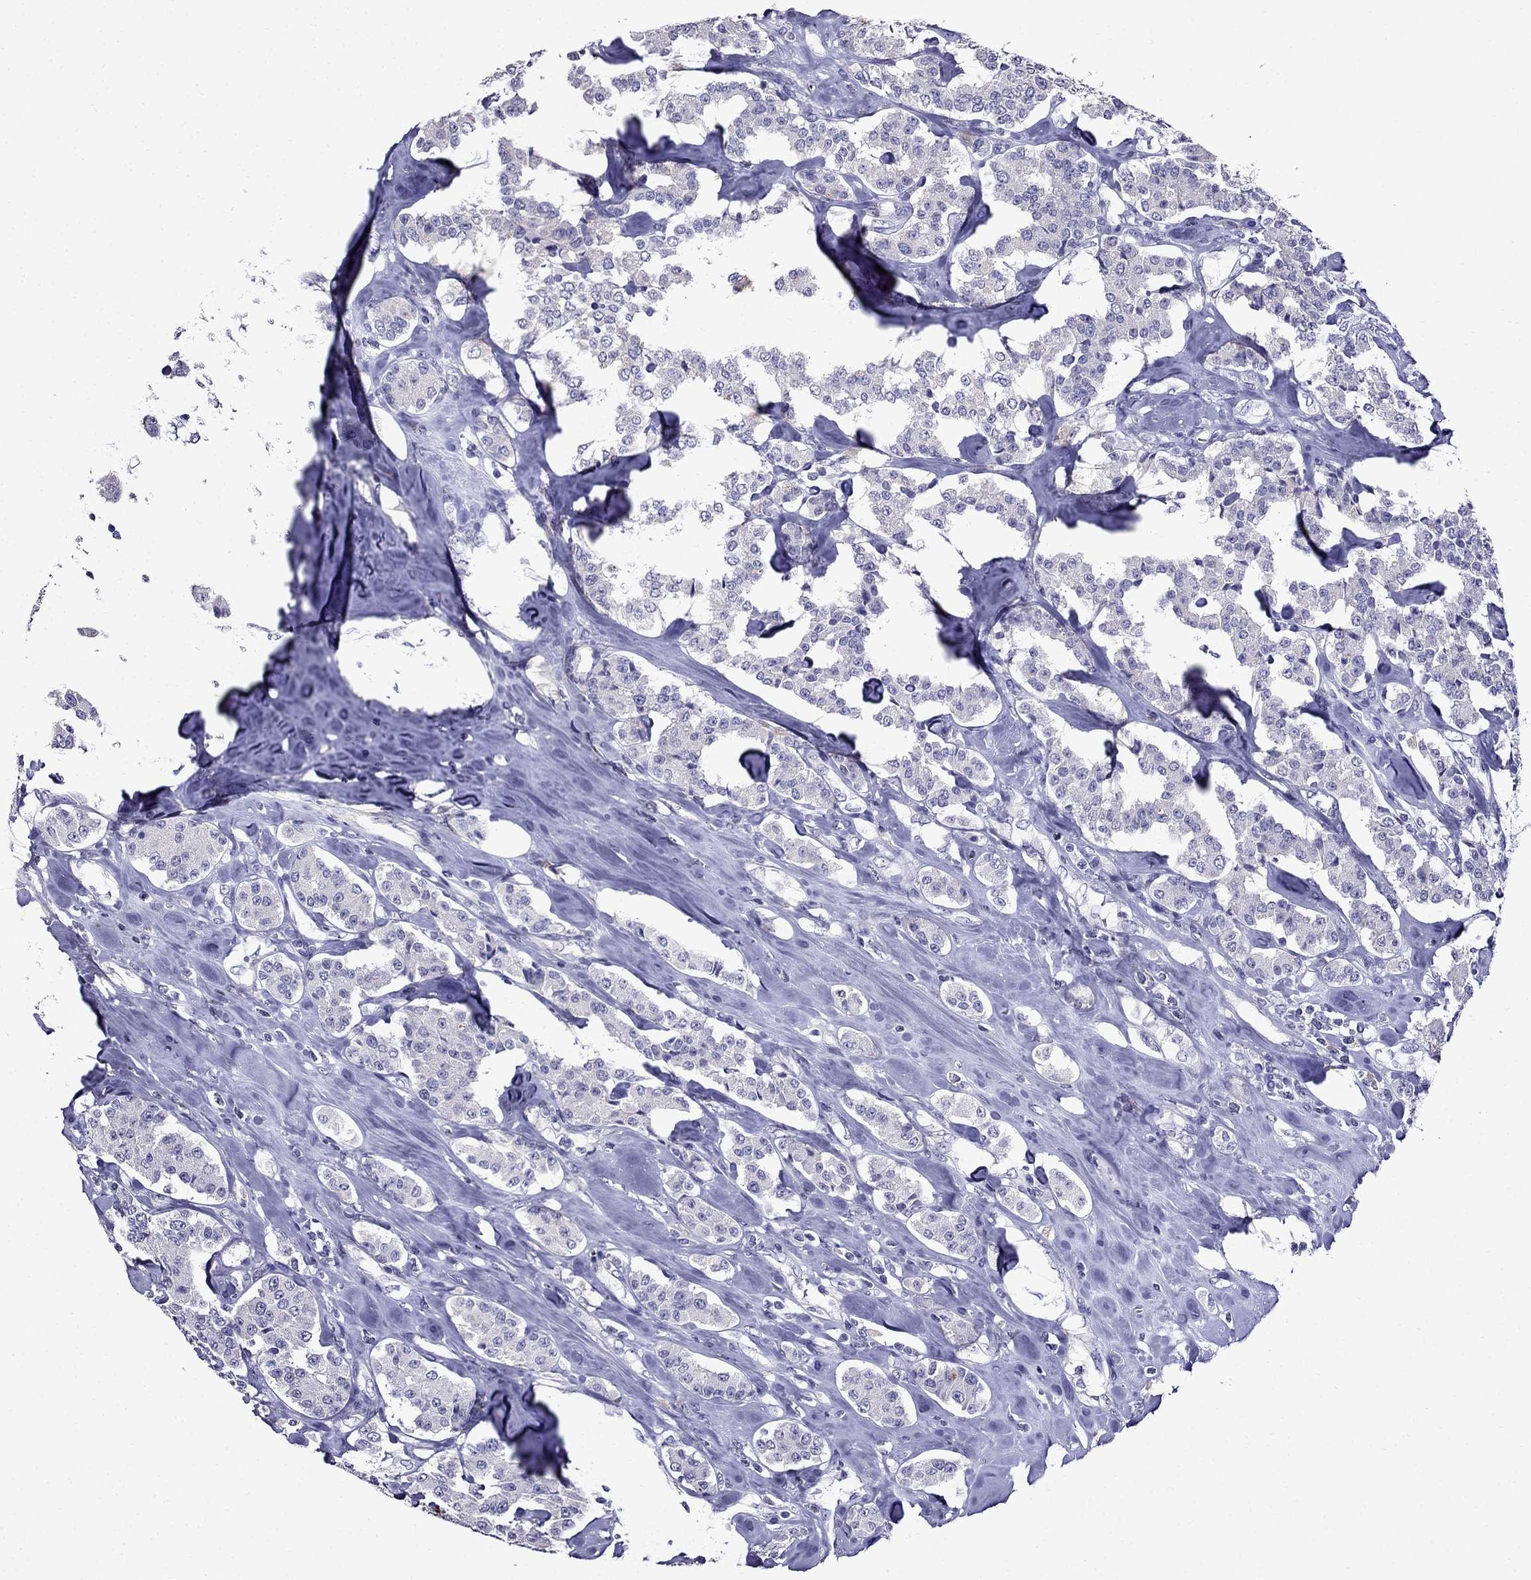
{"staining": {"intensity": "negative", "quantity": "none", "location": "none"}, "tissue": "carcinoid", "cell_type": "Tumor cells", "image_type": "cancer", "snomed": [{"axis": "morphology", "description": "Carcinoid, malignant, NOS"}, {"axis": "topography", "description": "Pancreas"}], "caption": "DAB immunohistochemical staining of human carcinoid displays no significant positivity in tumor cells.", "gene": "DNAH17", "patient": {"sex": "male", "age": 41}}